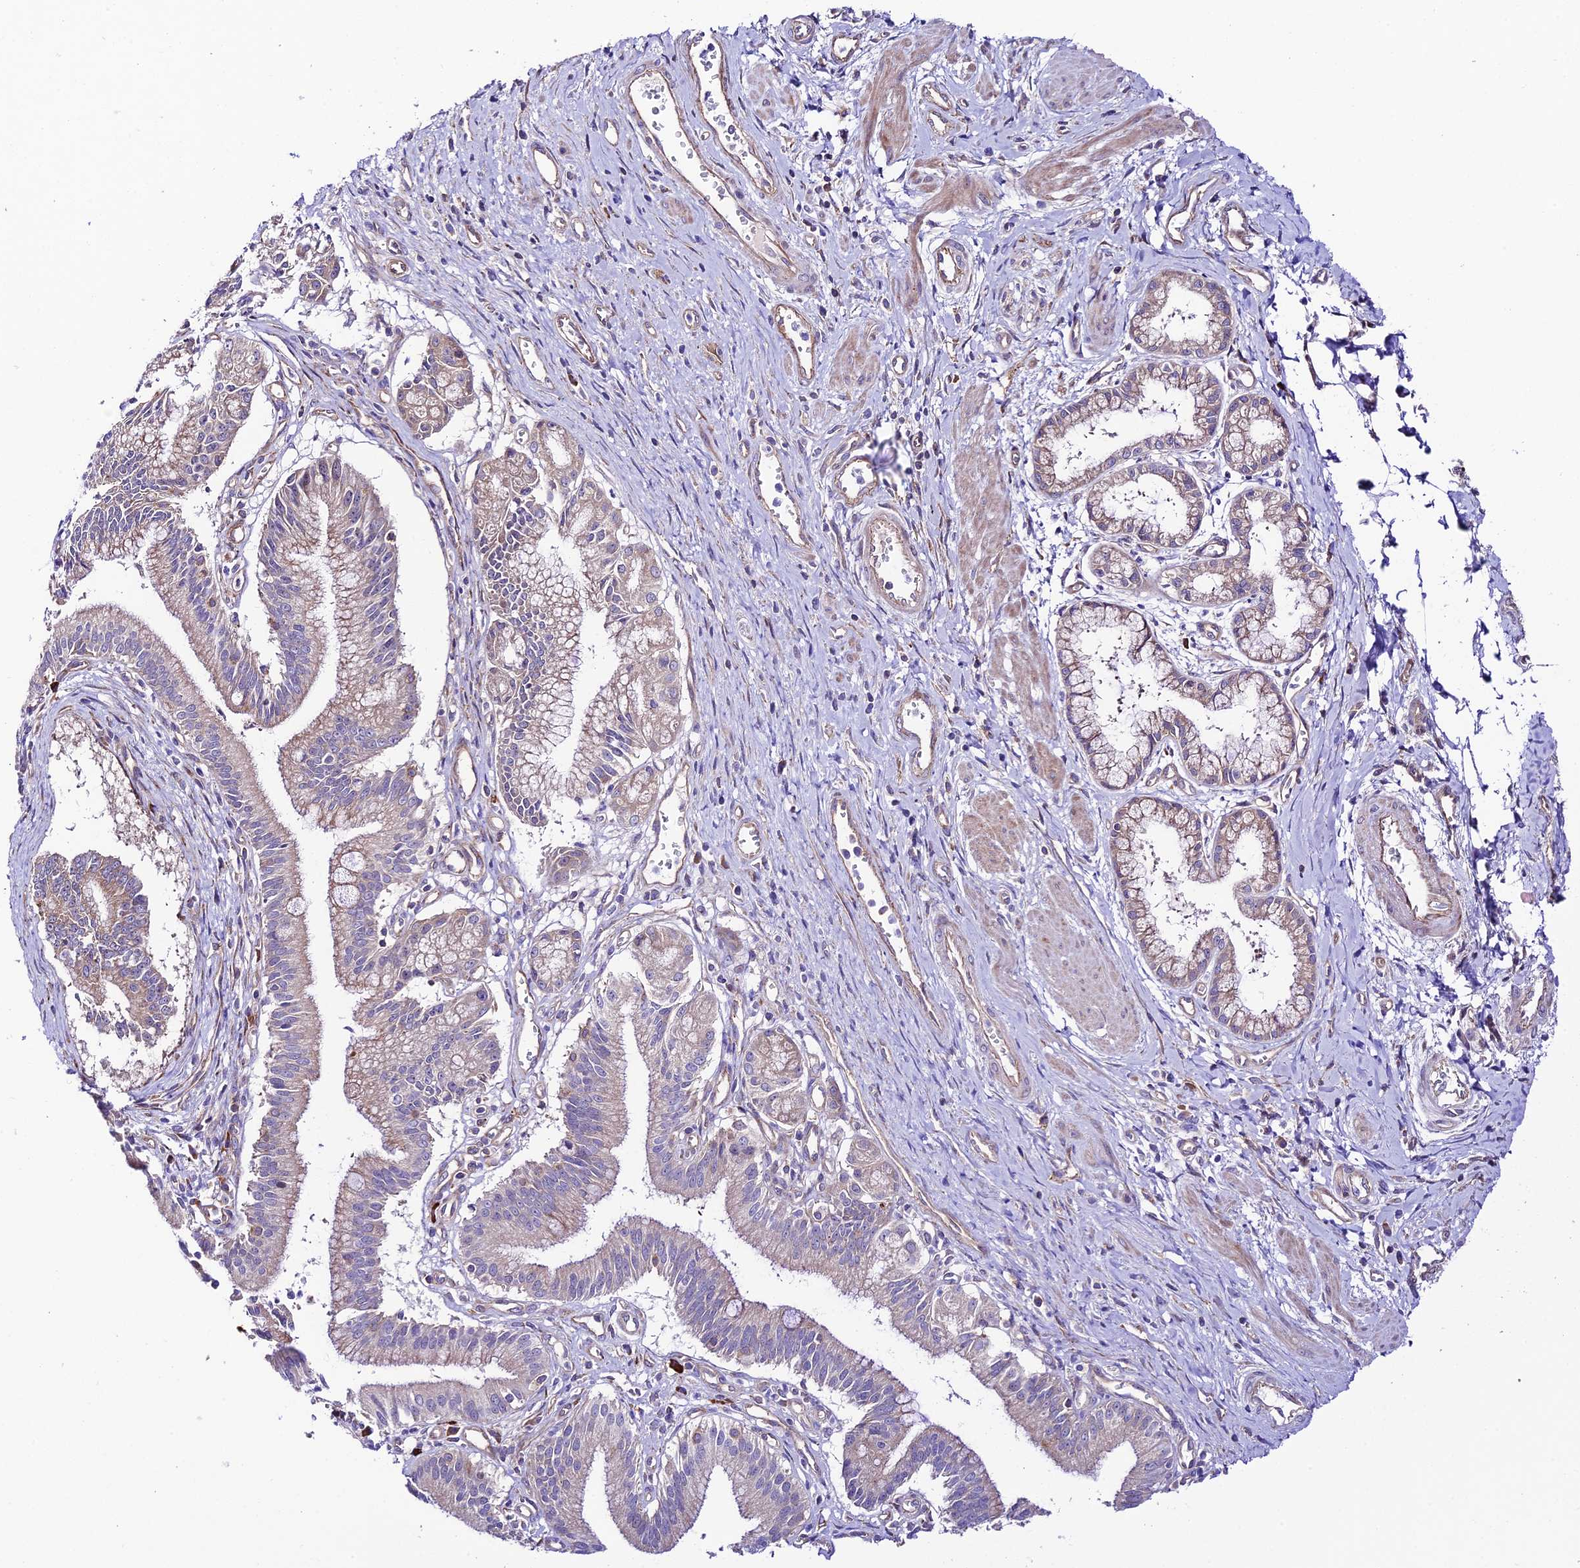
{"staining": {"intensity": "weak", "quantity": "<25%", "location": "cytoplasmic/membranous"}, "tissue": "pancreatic cancer", "cell_type": "Tumor cells", "image_type": "cancer", "snomed": [{"axis": "morphology", "description": "Adenocarcinoma, NOS"}, {"axis": "topography", "description": "Pancreas"}], "caption": "DAB immunohistochemical staining of human pancreatic adenocarcinoma demonstrates no significant staining in tumor cells.", "gene": "VPS13C", "patient": {"sex": "male", "age": 78}}